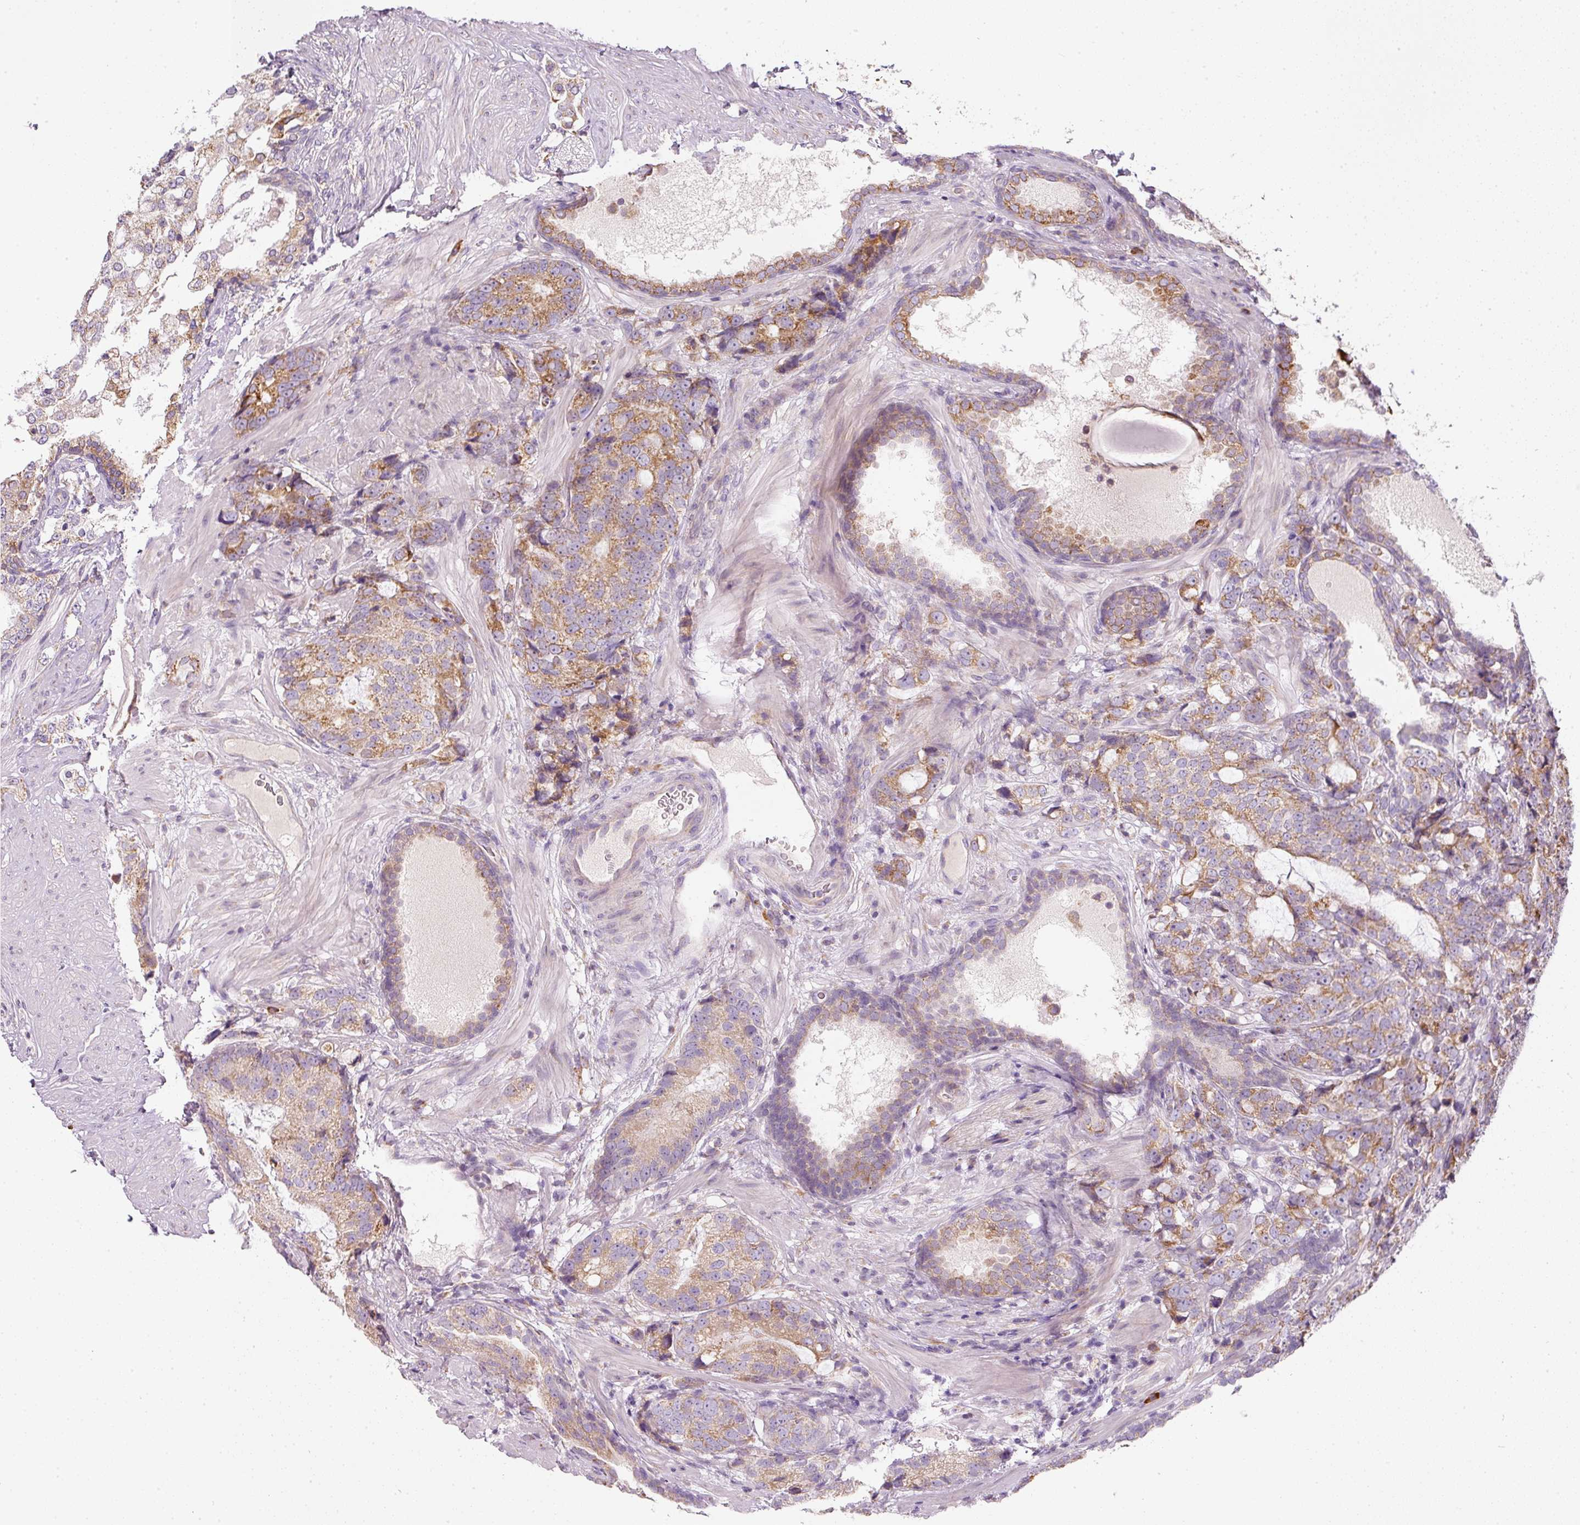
{"staining": {"intensity": "moderate", "quantity": ">75%", "location": "cytoplasmic/membranous"}, "tissue": "prostate cancer", "cell_type": "Tumor cells", "image_type": "cancer", "snomed": [{"axis": "morphology", "description": "Adenocarcinoma, High grade"}, {"axis": "topography", "description": "Prostate"}], "caption": "Moderate cytoplasmic/membranous protein staining is identified in about >75% of tumor cells in prostate cancer (high-grade adenocarcinoma).", "gene": "MORN4", "patient": {"sex": "male", "age": 67}}